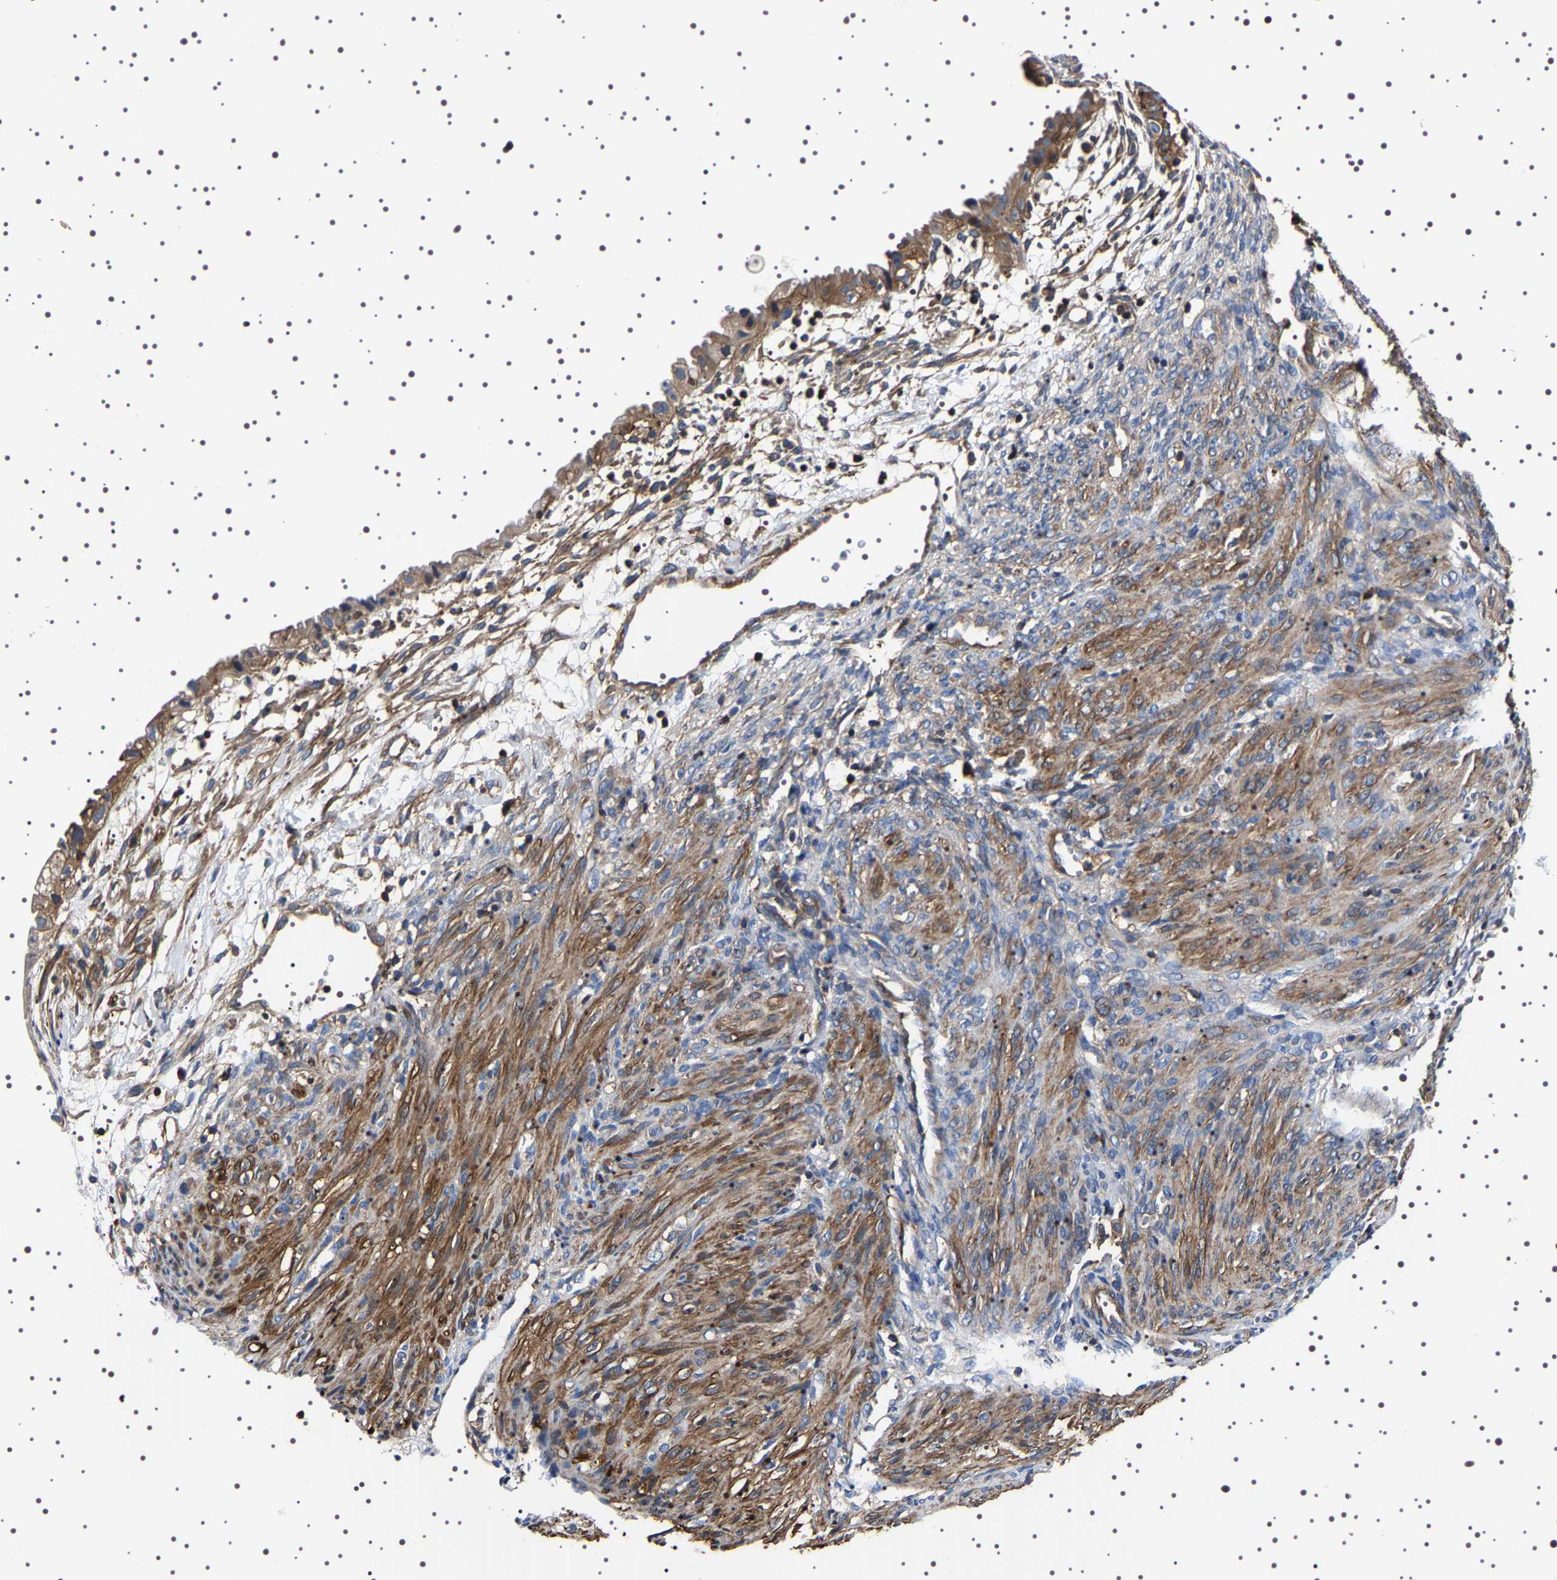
{"staining": {"intensity": "weak", "quantity": ">75%", "location": "cytoplasmic/membranous"}, "tissue": "cervical cancer", "cell_type": "Tumor cells", "image_type": "cancer", "snomed": [{"axis": "morphology", "description": "Normal tissue, NOS"}, {"axis": "morphology", "description": "Adenocarcinoma, NOS"}, {"axis": "topography", "description": "Cervix"}, {"axis": "topography", "description": "Endometrium"}], "caption": "This image demonstrates adenocarcinoma (cervical) stained with IHC to label a protein in brown. The cytoplasmic/membranous of tumor cells show weak positivity for the protein. Nuclei are counter-stained blue.", "gene": "WDR1", "patient": {"sex": "female", "age": 86}}